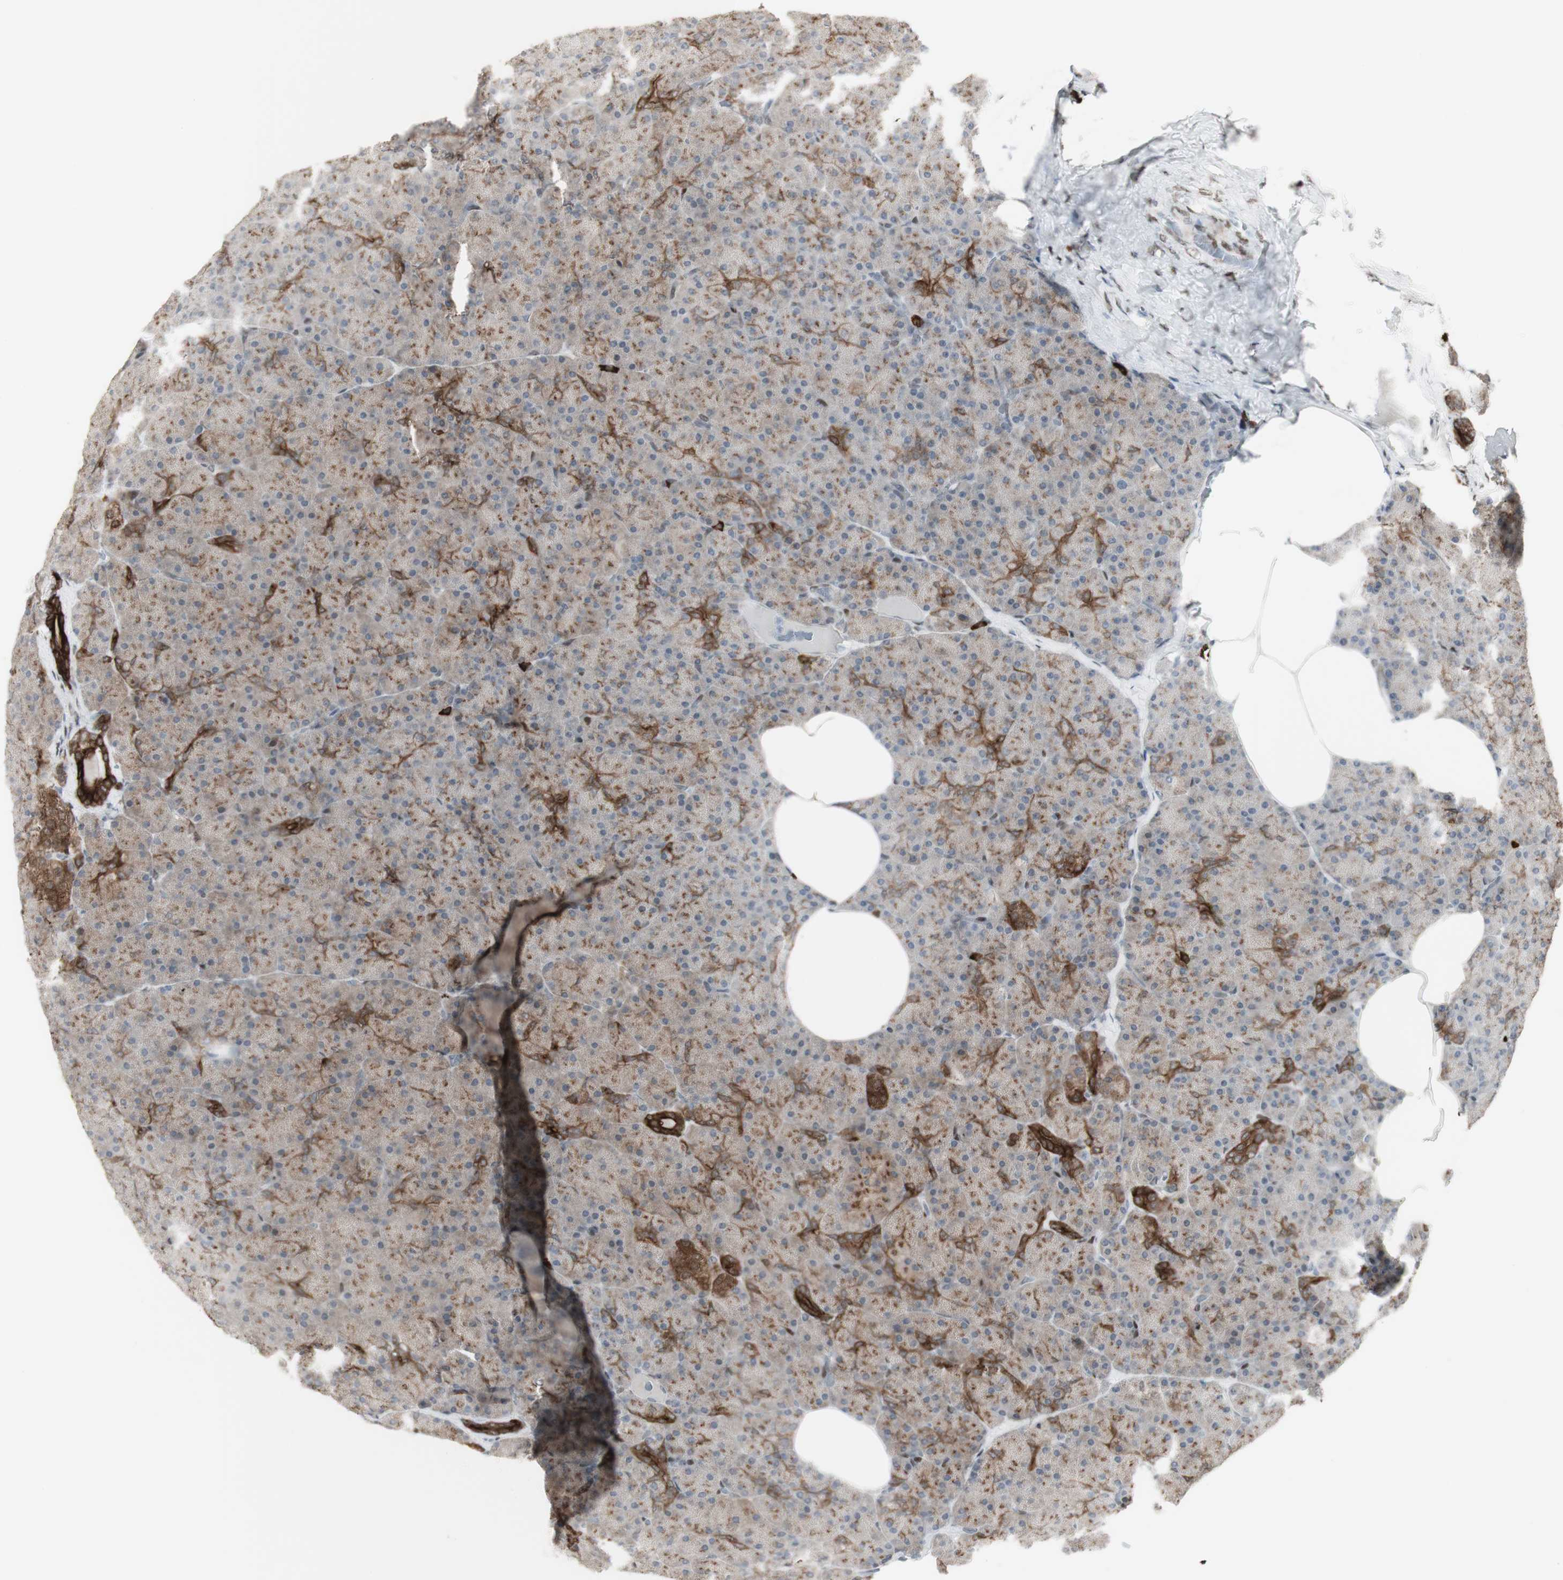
{"staining": {"intensity": "moderate", "quantity": ">75%", "location": "cytoplasmic/membranous"}, "tissue": "pancreas", "cell_type": "Exocrine glandular cells", "image_type": "normal", "snomed": [{"axis": "morphology", "description": "Normal tissue, NOS"}, {"axis": "topography", "description": "Pancreas"}], "caption": "Normal pancreas was stained to show a protein in brown. There is medium levels of moderate cytoplasmic/membranous positivity in approximately >75% of exocrine glandular cells. (DAB = brown stain, brightfield microscopy at high magnification).", "gene": "C1orf116", "patient": {"sex": "female", "age": 35}}